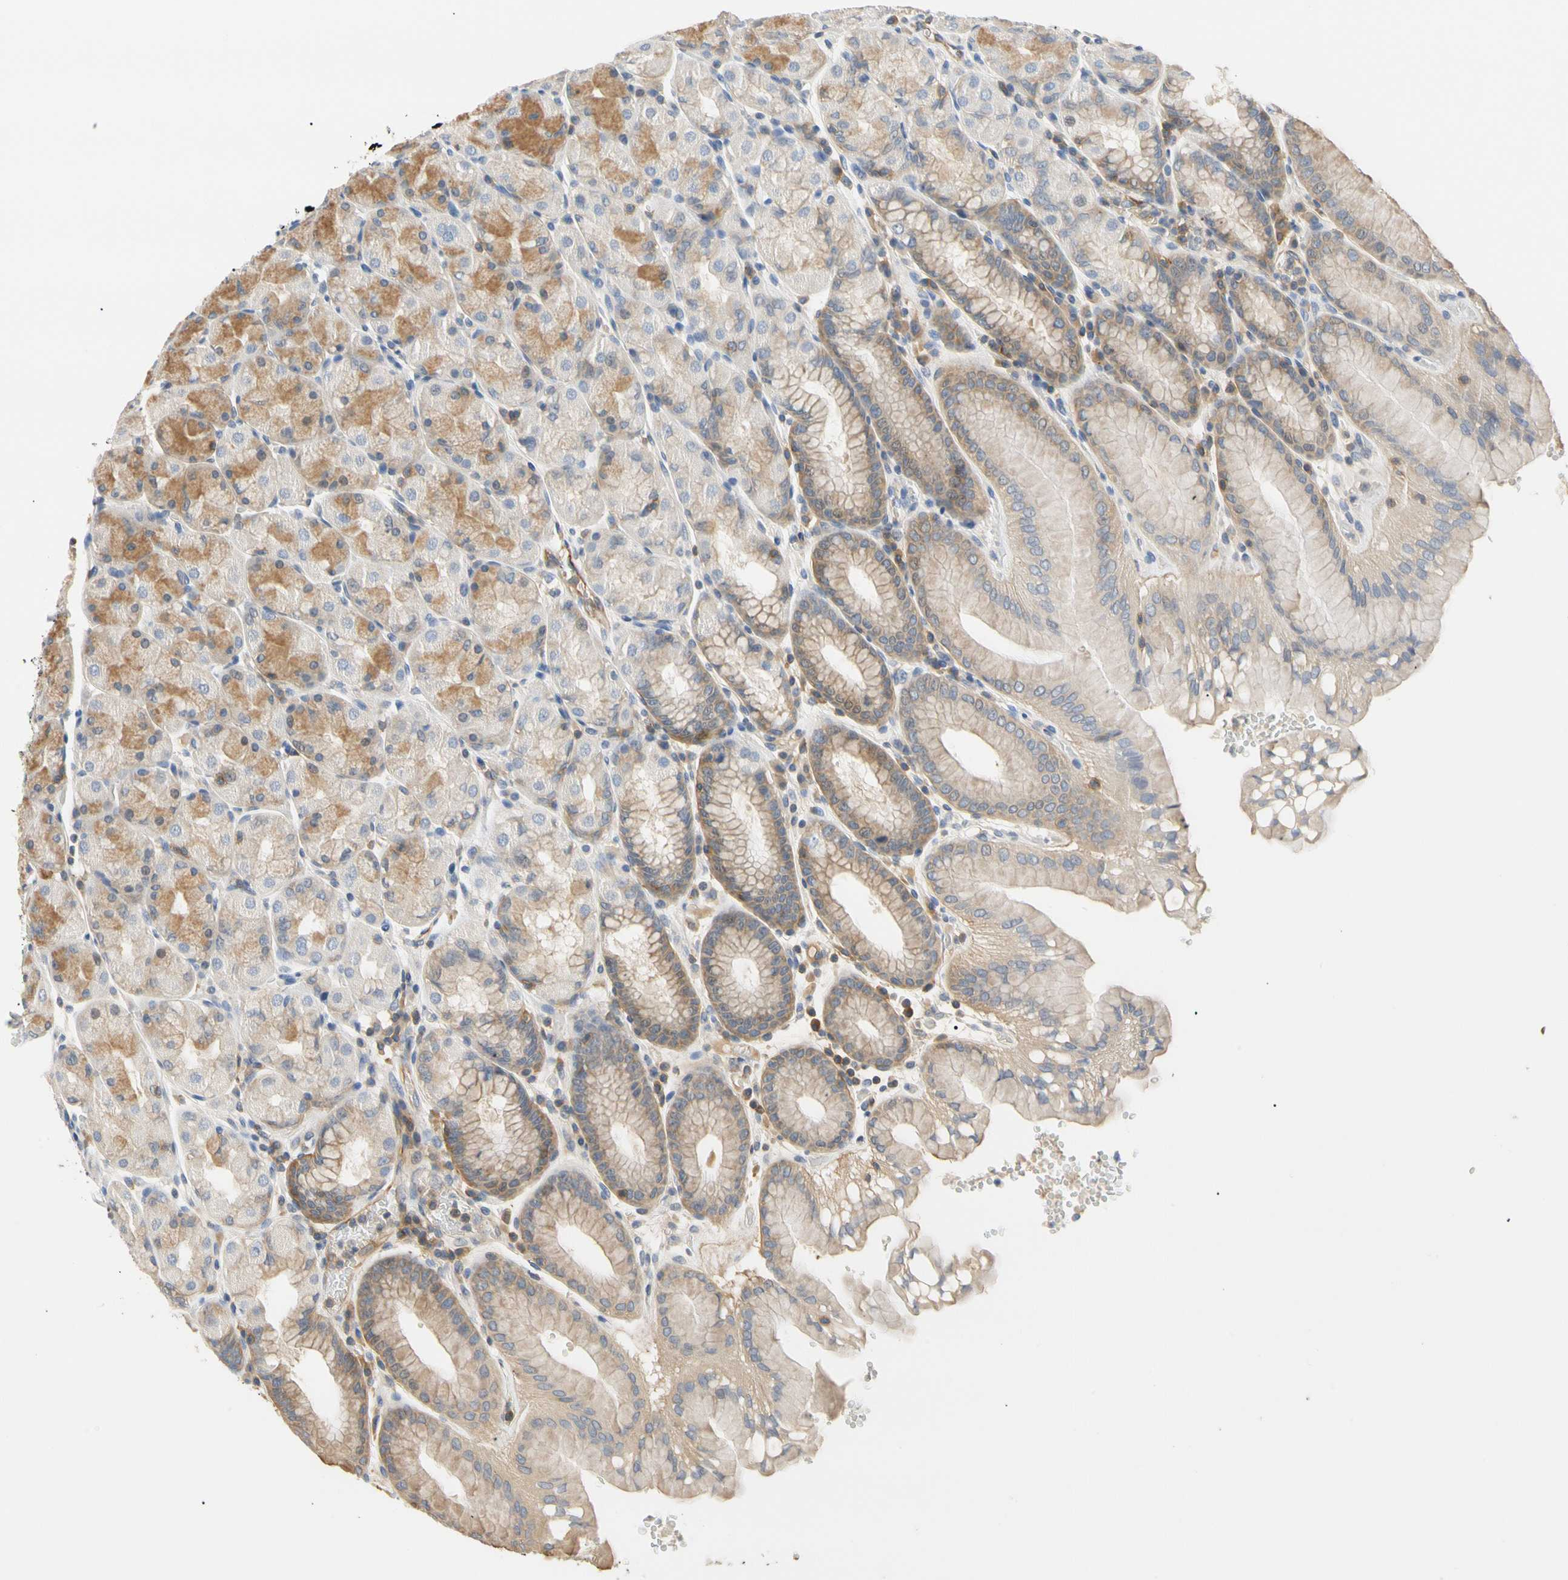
{"staining": {"intensity": "moderate", "quantity": "<25%", "location": "cytoplasmic/membranous"}, "tissue": "stomach", "cell_type": "Glandular cells", "image_type": "normal", "snomed": [{"axis": "morphology", "description": "Normal tissue, NOS"}, {"axis": "topography", "description": "Stomach, upper"}, {"axis": "topography", "description": "Stomach"}], "caption": "Stomach was stained to show a protein in brown. There is low levels of moderate cytoplasmic/membranous positivity in about <25% of glandular cells. (IHC, brightfield microscopy, high magnification).", "gene": "TNFRSF18", "patient": {"sex": "male", "age": 76}}